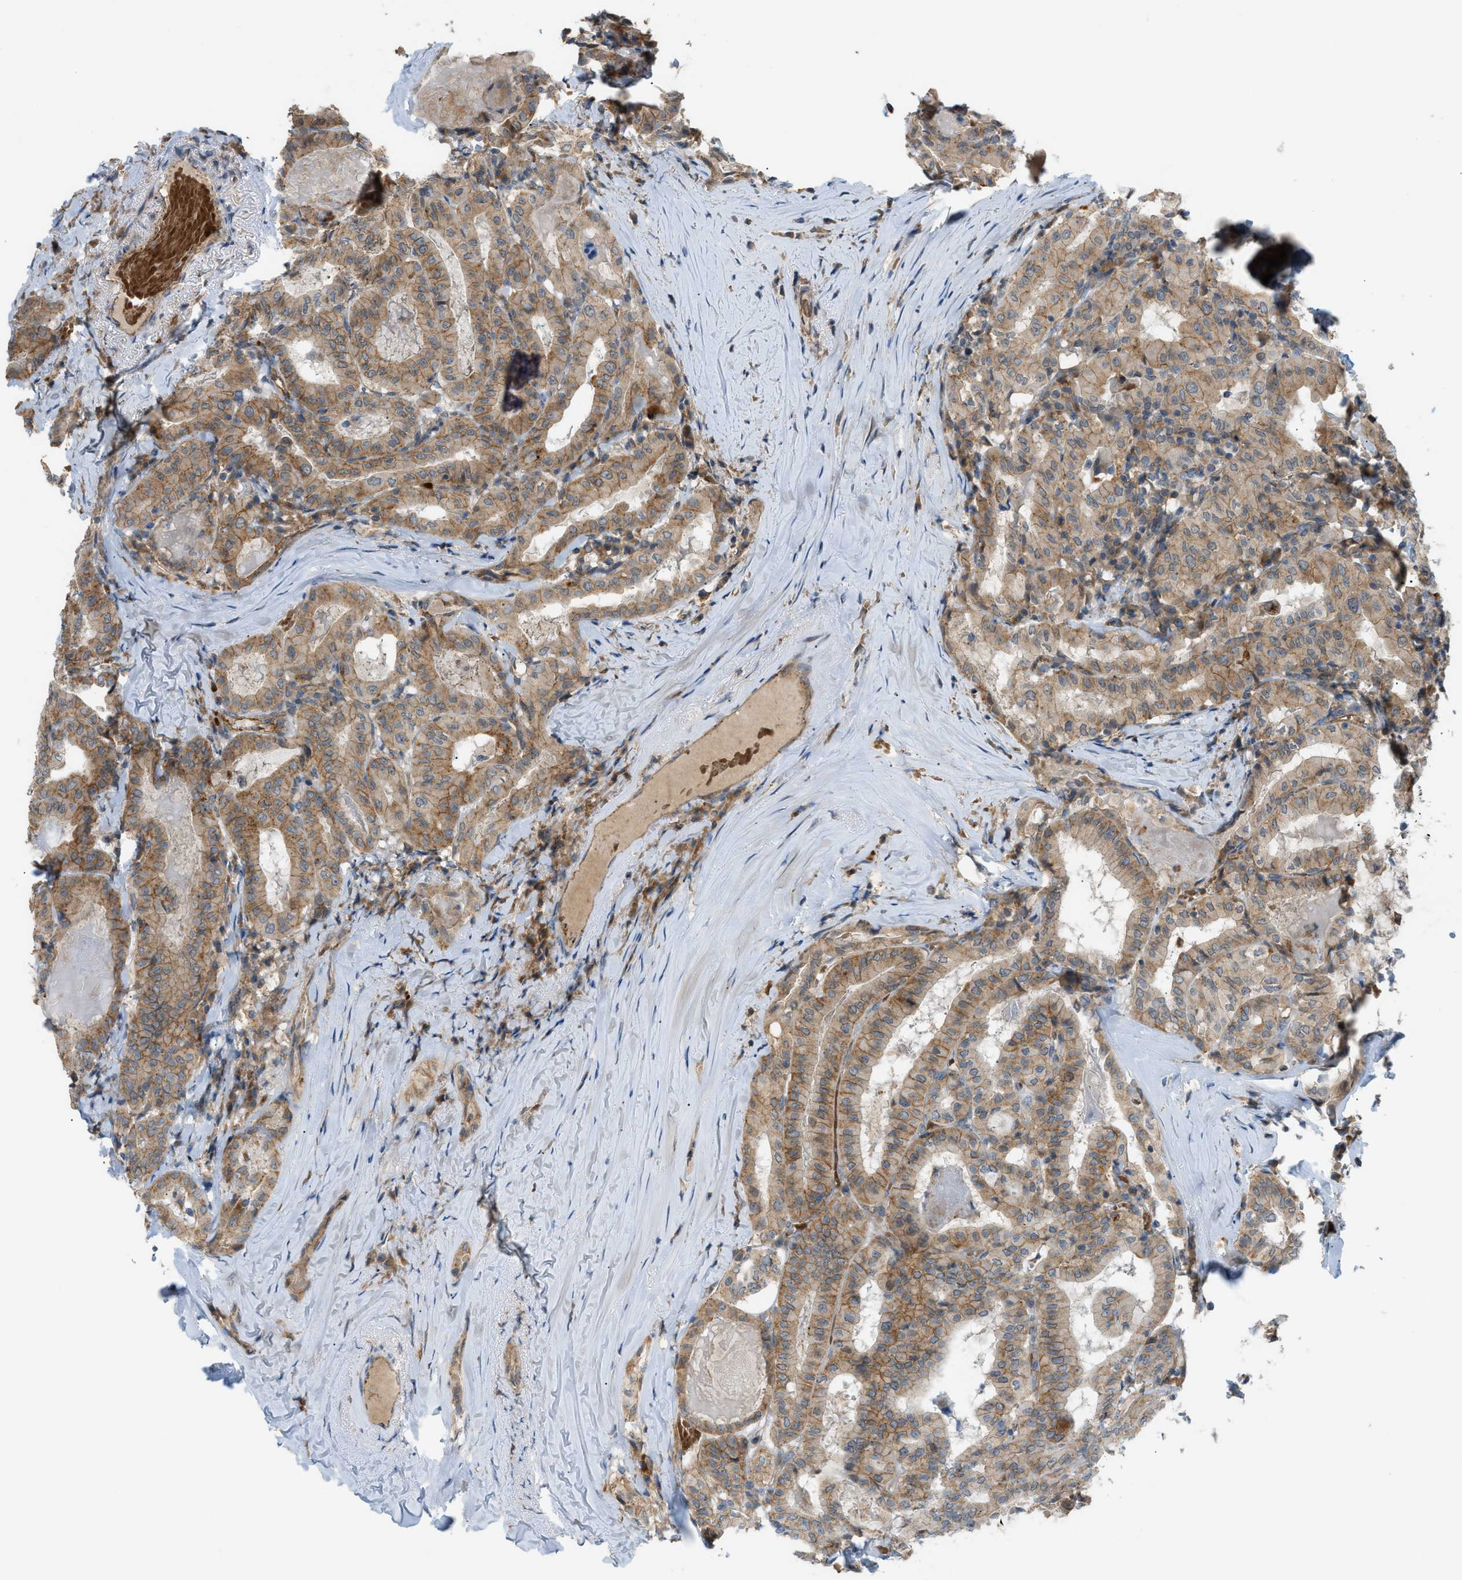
{"staining": {"intensity": "moderate", "quantity": ">75%", "location": "cytoplasmic/membranous"}, "tissue": "thyroid cancer", "cell_type": "Tumor cells", "image_type": "cancer", "snomed": [{"axis": "morphology", "description": "Papillary adenocarcinoma, NOS"}, {"axis": "topography", "description": "Thyroid gland"}], "caption": "Thyroid cancer (papillary adenocarcinoma) stained for a protein (brown) demonstrates moderate cytoplasmic/membranous positive positivity in approximately >75% of tumor cells.", "gene": "GRK6", "patient": {"sex": "female", "age": 42}}